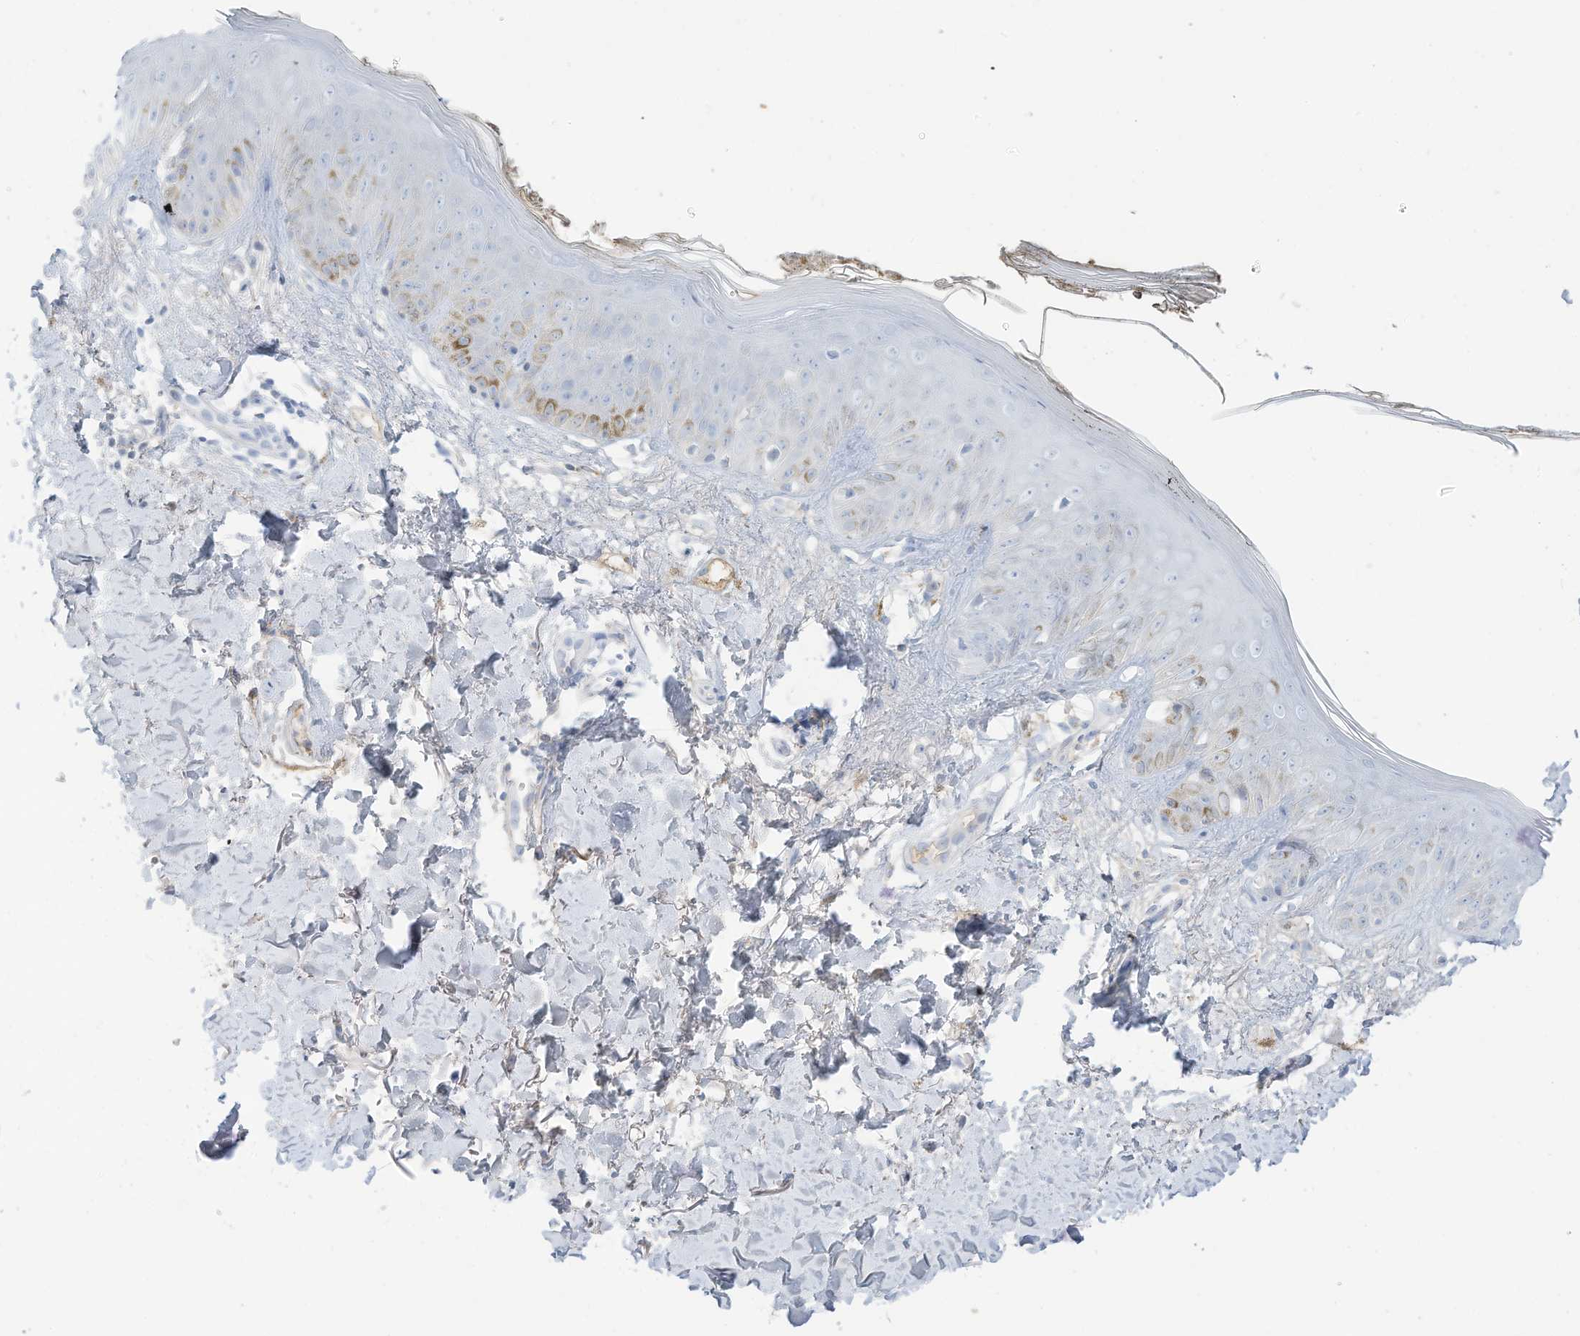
{"staining": {"intensity": "weak", "quantity": "<25%", "location": "cytoplasmic/membranous"}, "tissue": "skin", "cell_type": "Fibroblasts", "image_type": "normal", "snomed": [{"axis": "morphology", "description": "Normal tissue, NOS"}, {"axis": "topography", "description": "Skin"}], "caption": "IHC image of normal skin stained for a protein (brown), which reveals no positivity in fibroblasts. The staining was performed using DAB to visualize the protein expression in brown, while the nuclei were stained in blue with hematoxylin (Magnification: 20x).", "gene": "HSD17B13", "patient": {"sex": "female", "age": 64}}